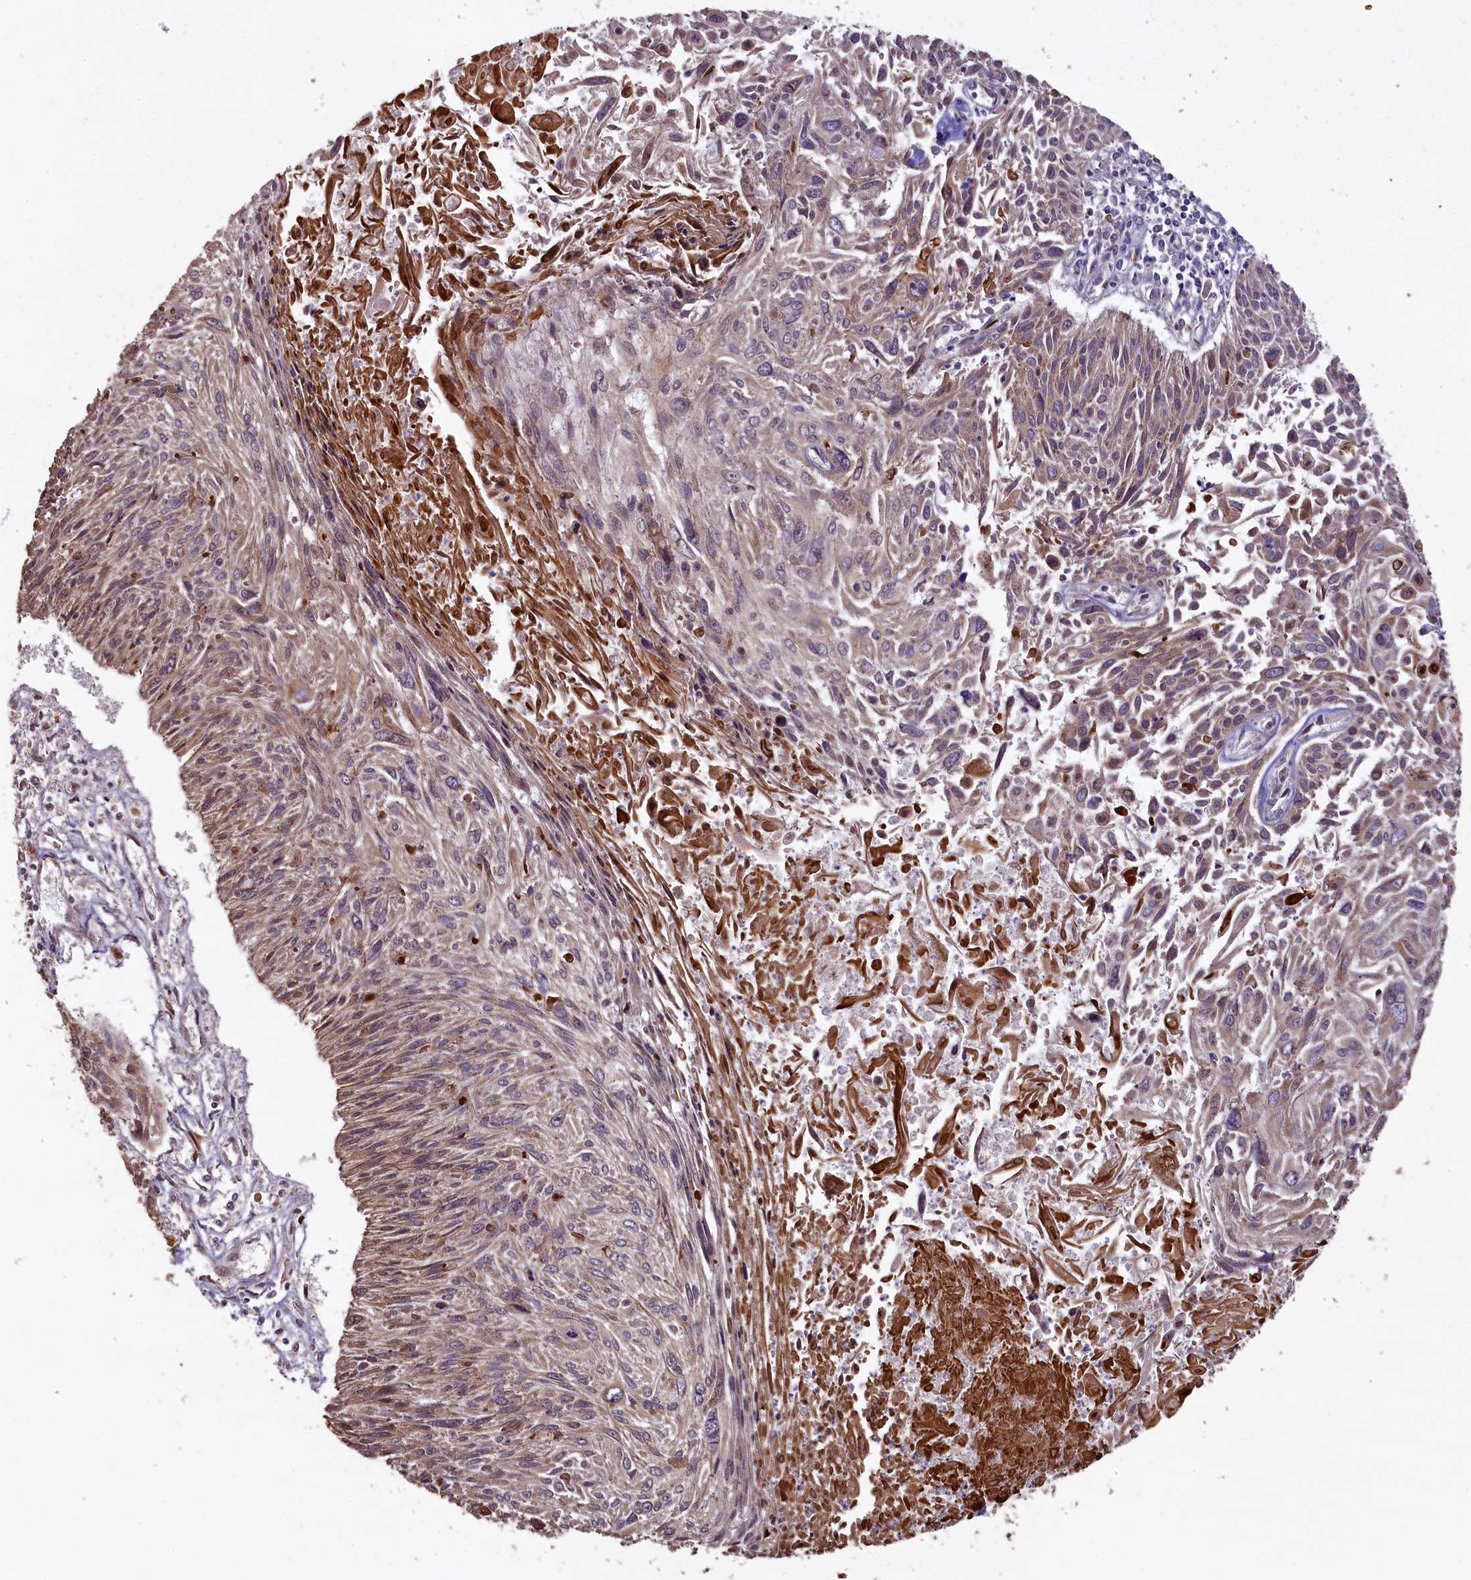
{"staining": {"intensity": "moderate", "quantity": "25%-75%", "location": "cytoplasmic/membranous"}, "tissue": "cervical cancer", "cell_type": "Tumor cells", "image_type": "cancer", "snomed": [{"axis": "morphology", "description": "Squamous cell carcinoma, NOS"}, {"axis": "topography", "description": "Cervix"}], "caption": "High-magnification brightfield microscopy of cervical cancer (squamous cell carcinoma) stained with DAB (3,3'-diaminobenzidine) (brown) and counterstained with hematoxylin (blue). tumor cells exhibit moderate cytoplasmic/membranous staining is present in approximately25%-75% of cells.", "gene": "SLC38A7", "patient": {"sex": "female", "age": 51}}